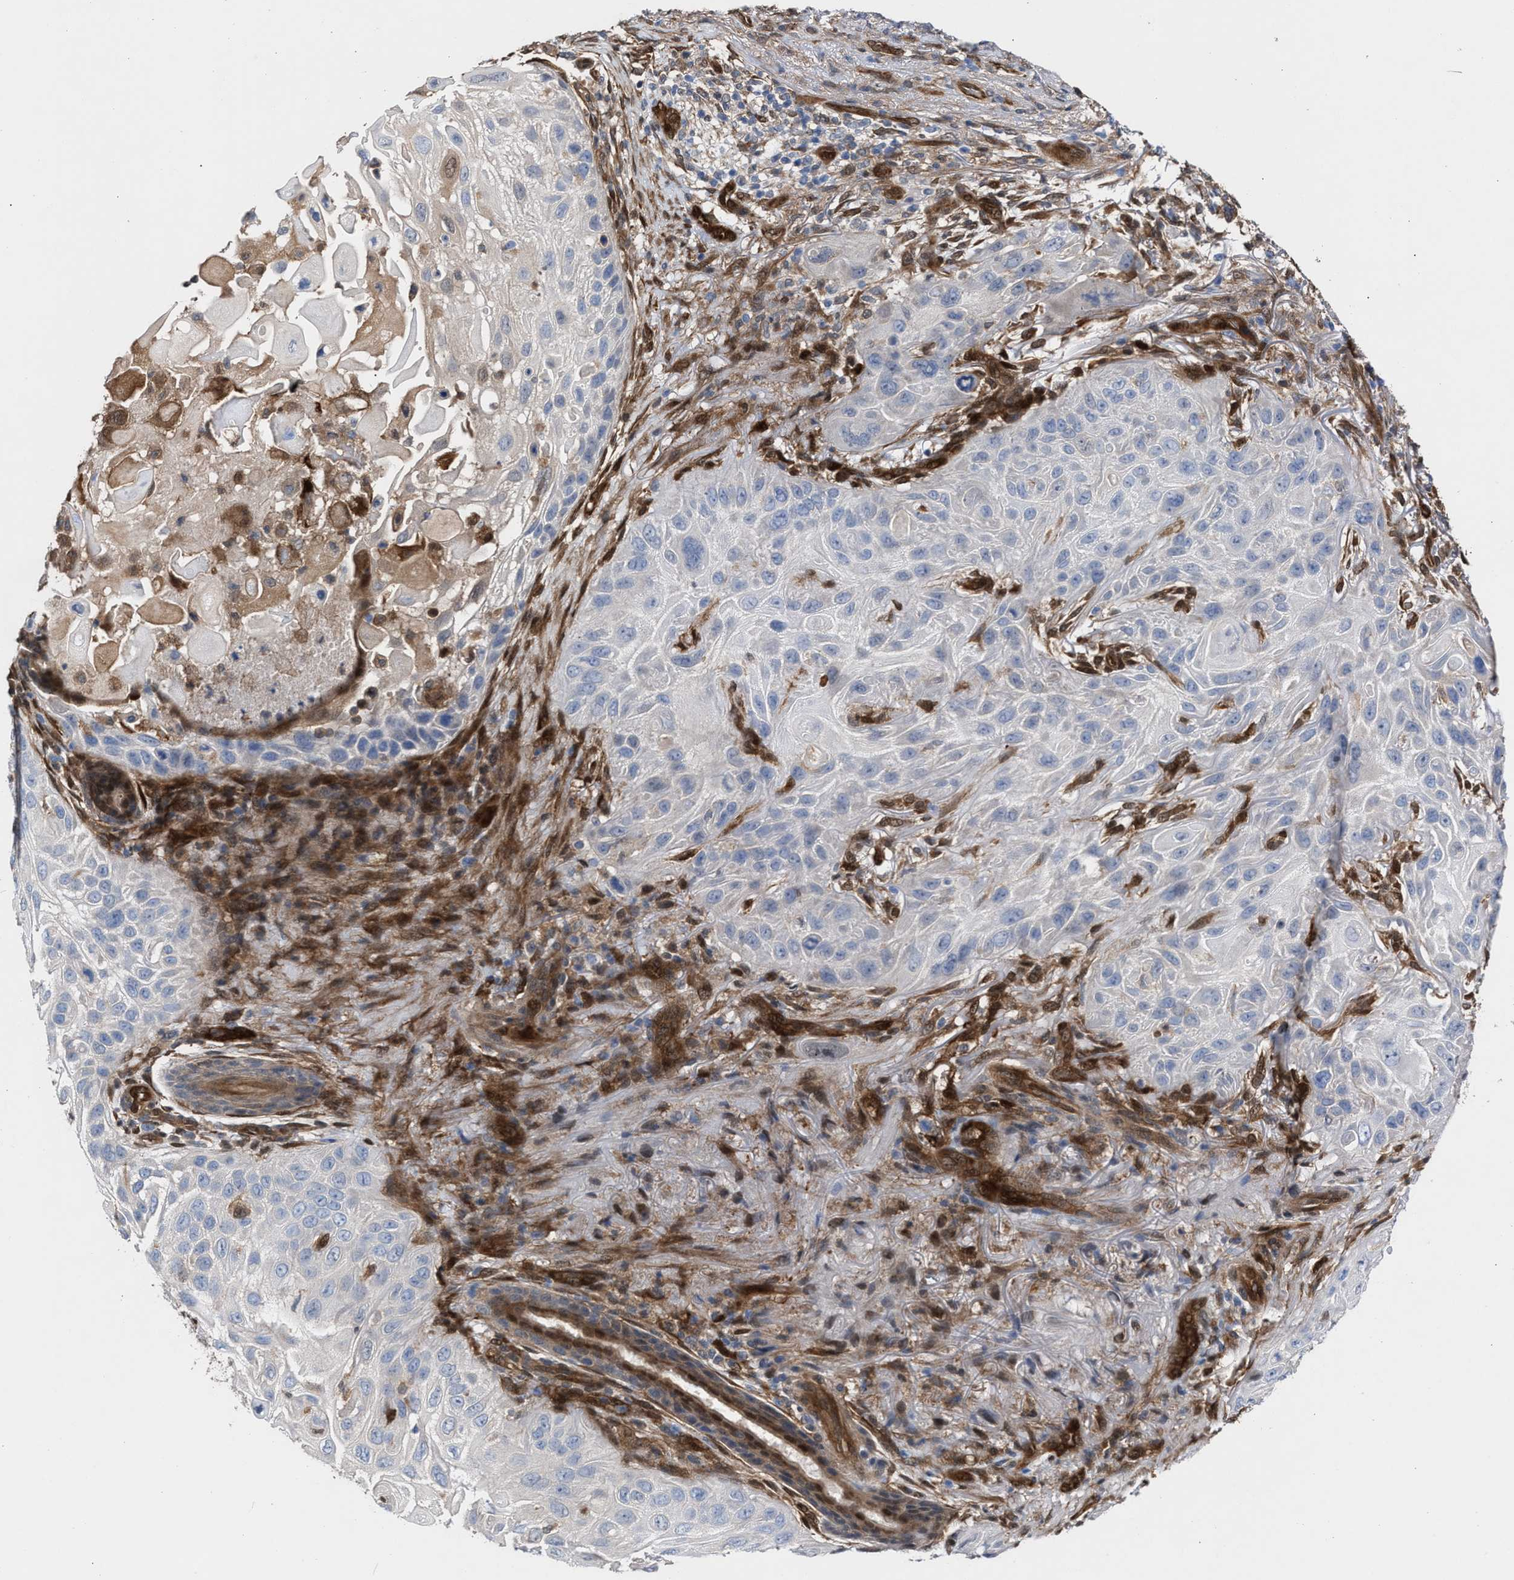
{"staining": {"intensity": "negative", "quantity": "none", "location": "none"}, "tissue": "skin cancer", "cell_type": "Tumor cells", "image_type": "cancer", "snomed": [{"axis": "morphology", "description": "Squamous cell carcinoma, NOS"}, {"axis": "topography", "description": "Skin"}], "caption": "Tumor cells show no significant protein expression in skin cancer (squamous cell carcinoma). (DAB IHC, high magnification).", "gene": "TP53I3", "patient": {"sex": "female", "age": 77}}